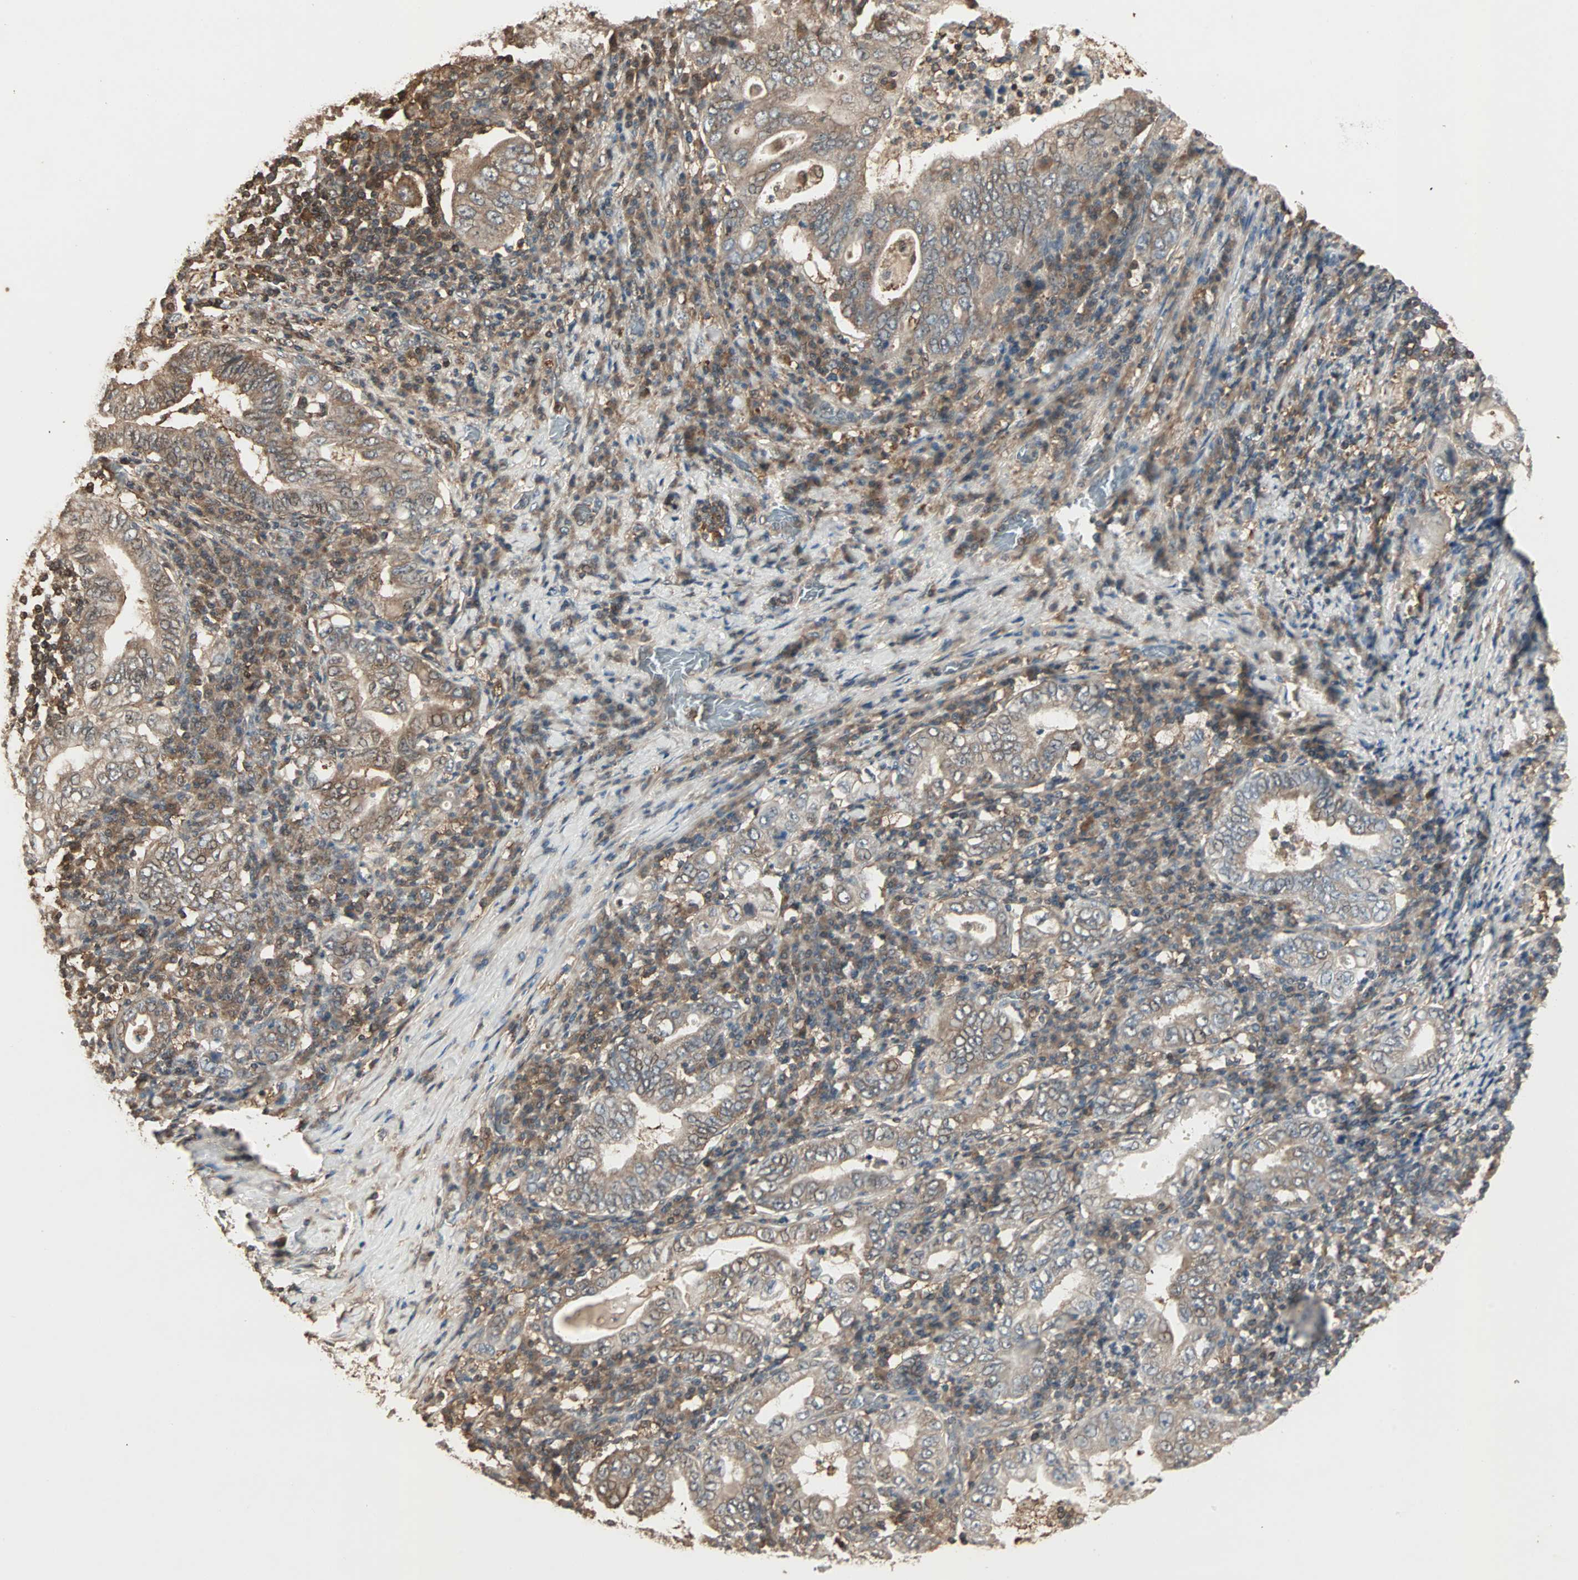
{"staining": {"intensity": "weak", "quantity": ">75%", "location": "cytoplasmic/membranous"}, "tissue": "stomach cancer", "cell_type": "Tumor cells", "image_type": "cancer", "snomed": [{"axis": "morphology", "description": "Normal tissue, NOS"}, {"axis": "morphology", "description": "Adenocarcinoma, NOS"}, {"axis": "topography", "description": "Esophagus"}, {"axis": "topography", "description": "Stomach, upper"}, {"axis": "topography", "description": "Peripheral nerve tissue"}], "caption": "A histopathology image showing weak cytoplasmic/membranous staining in about >75% of tumor cells in stomach adenocarcinoma, as visualized by brown immunohistochemical staining.", "gene": "DRG2", "patient": {"sex": "male", "age": 62}}